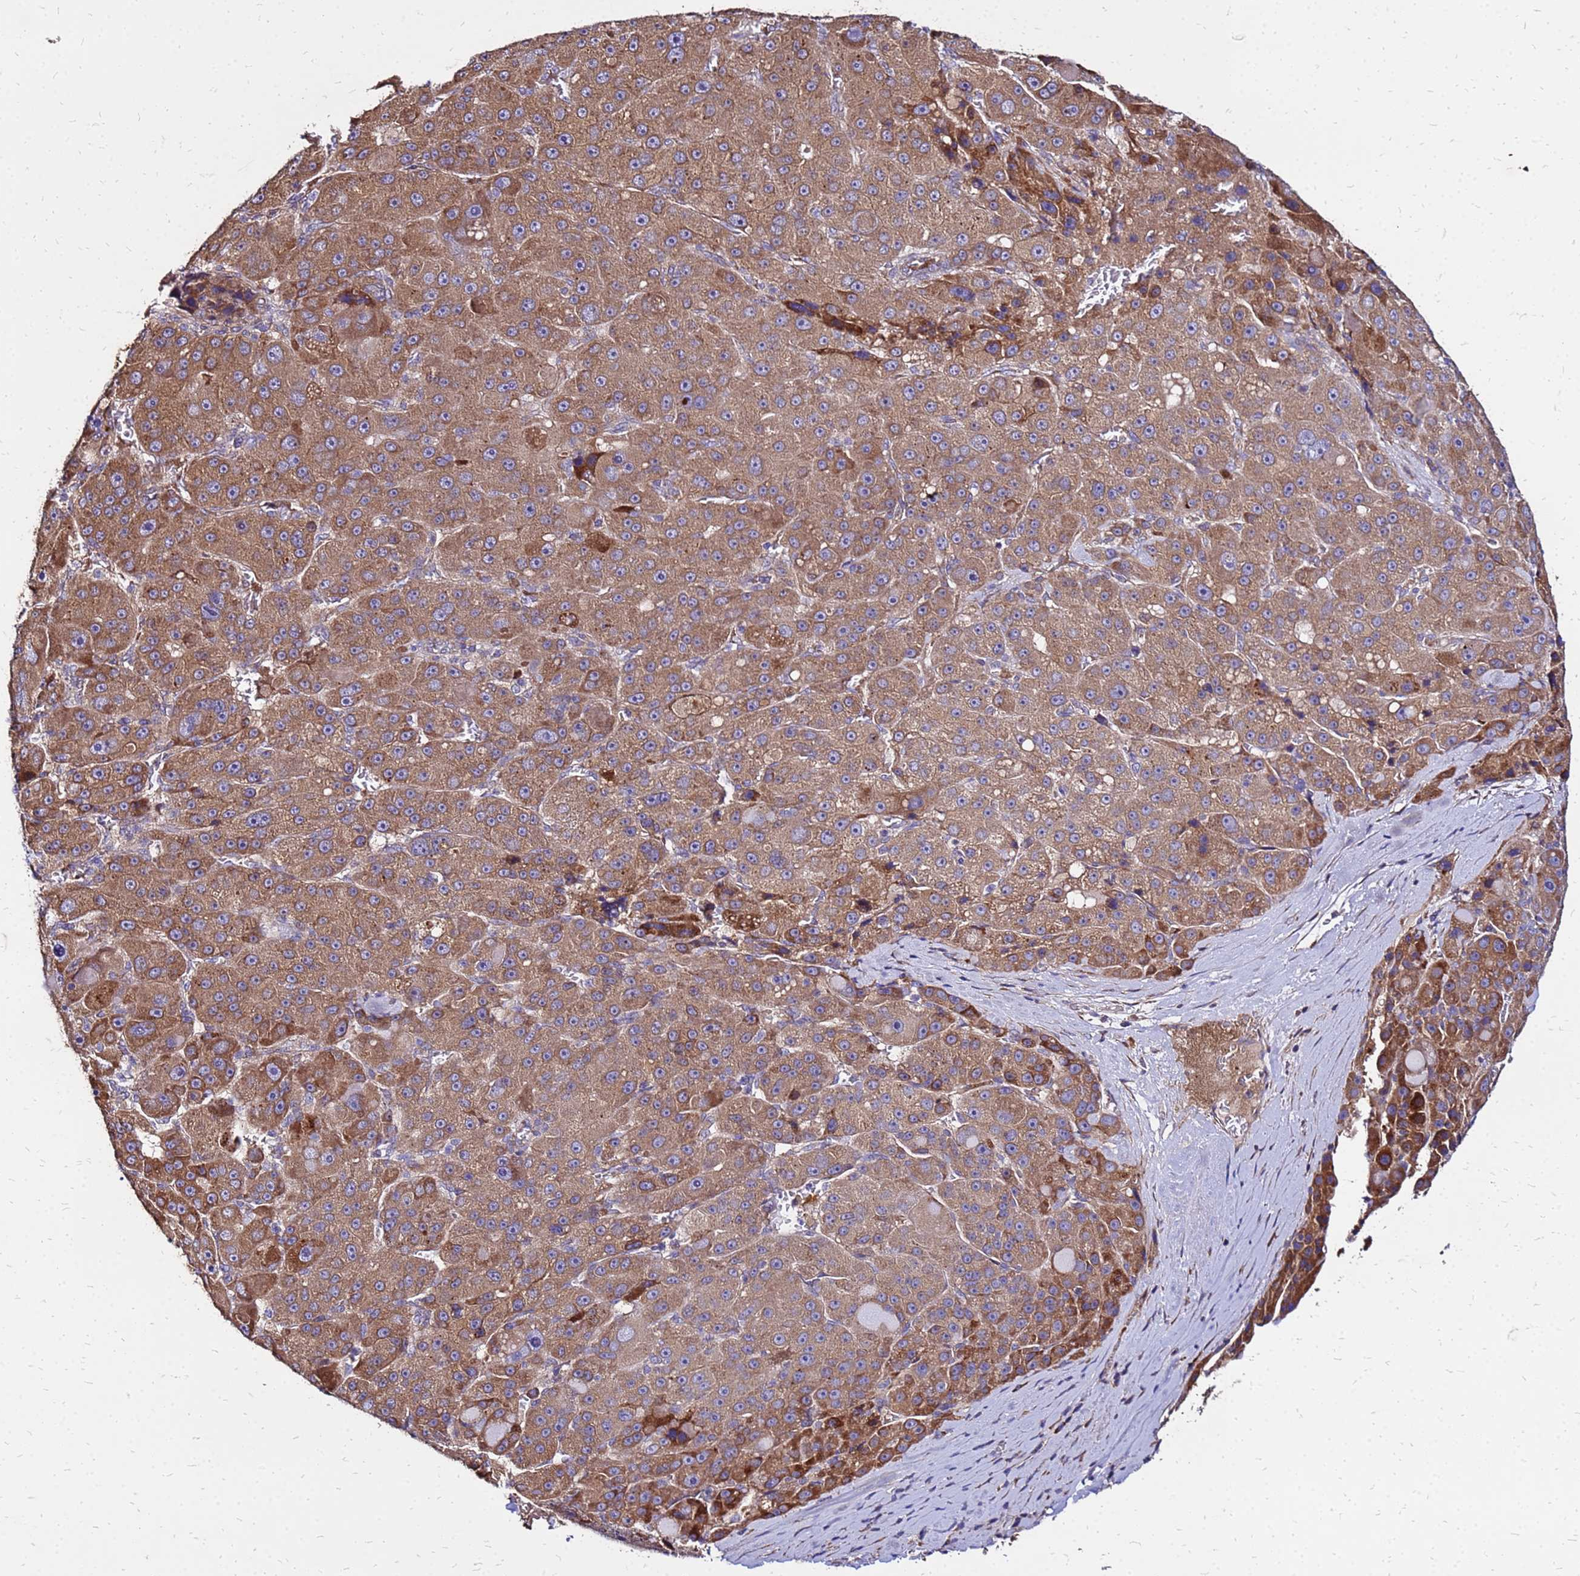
{"staining": {"intensity": "strong", "quantity": ">75%", "location": "cytoplasmic/membranous"}, "tissue": "liver cancer", "cell_type": "Tumor cells", "image_type": "cancer", "snomed": [{"axis": "morphology", "description": "Carcinoma, Hepatocellular, NOS"}, {"axis": "topography", "description": "Liver"}], "caption": "A brown stain shows strong cytoplasmic/membranous staining of a protein in liver cancer (hepatocellular carcinoma) tumor cells. (DAB = brown stain, brightfield microscopy at high magnification).", "gene": "VMO1", "patient": {"sex": "male", "age": 76}}